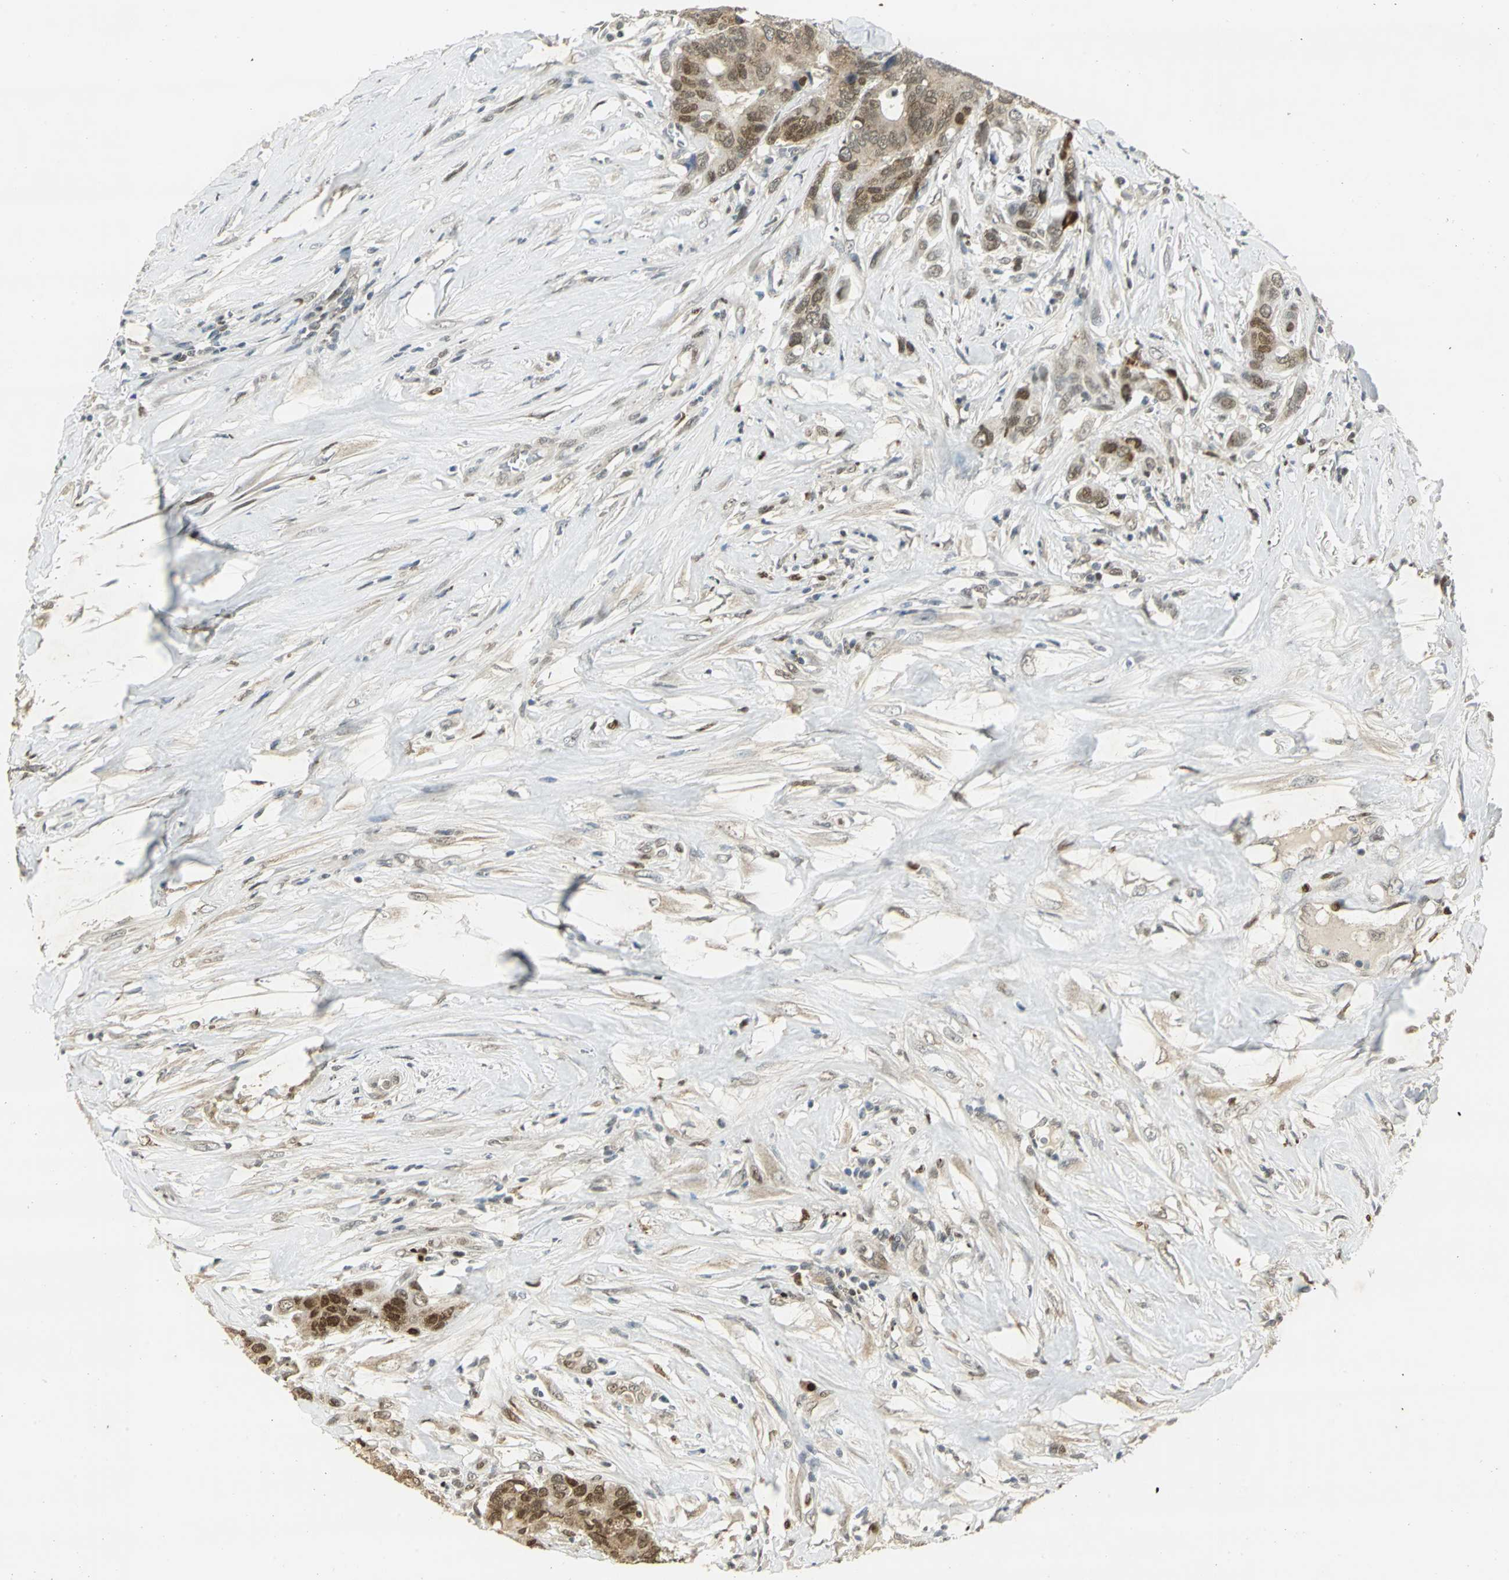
{"staining": {"intensity": "strong", "quantity": ">75%", "location": "nuclear"}, "tissue": "colorectal cancer", "cell_type": "Tumor cells", "image_type": "cancer", "snomed": [{"axis": "morphology", "description": "Adenocarcinoma, NOS"}, {"axis": "topography", "description": "Rectum"}], "caption": "Protein expression analysis of human adenocarcinoma (colorectal) reveals strong nuclear positivity in approximately >75% of tumor cells.", "gene": "AK6", "patient": {"sex": "male", "age": 55}}